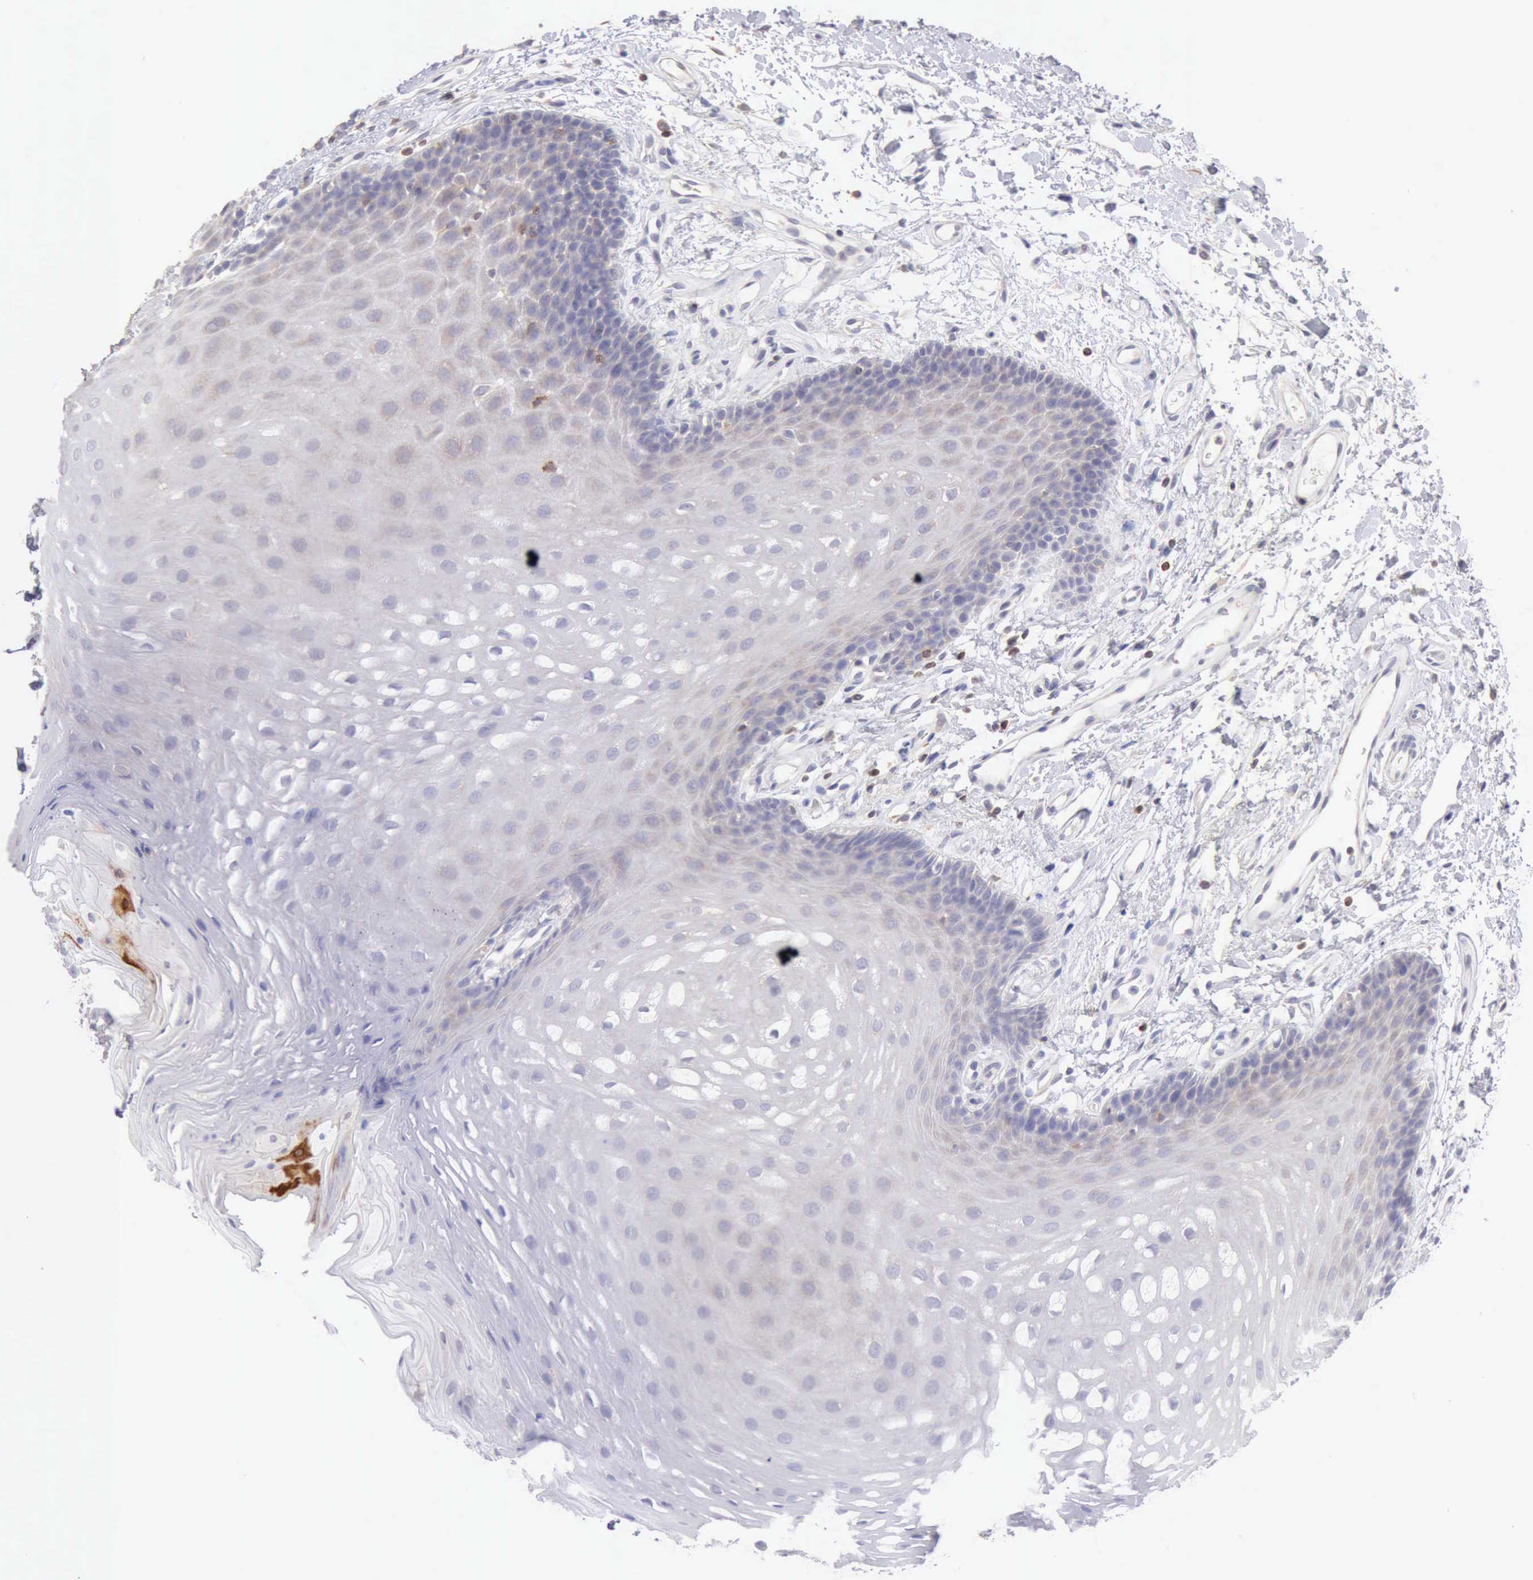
{"staining": {"intensity": "negative", "quantity": "none", "location": "none"}, "tissue": "oral mucosa", "cell_type": "Squamous epithelial cells", "image_type": "normal", "snomed": [{"axis": "morphology", "description": "Normal tissue, NOS"}, {"axis": "topography", "description": "Oral tissue"}], "caption": "The micrograph demonstrates no staining of squamous epithelial cells in benign oral mucosa. Nuclei are stained in blue.", "gene": "SASH3", "patient": {"sex": "male", "age": 62}}